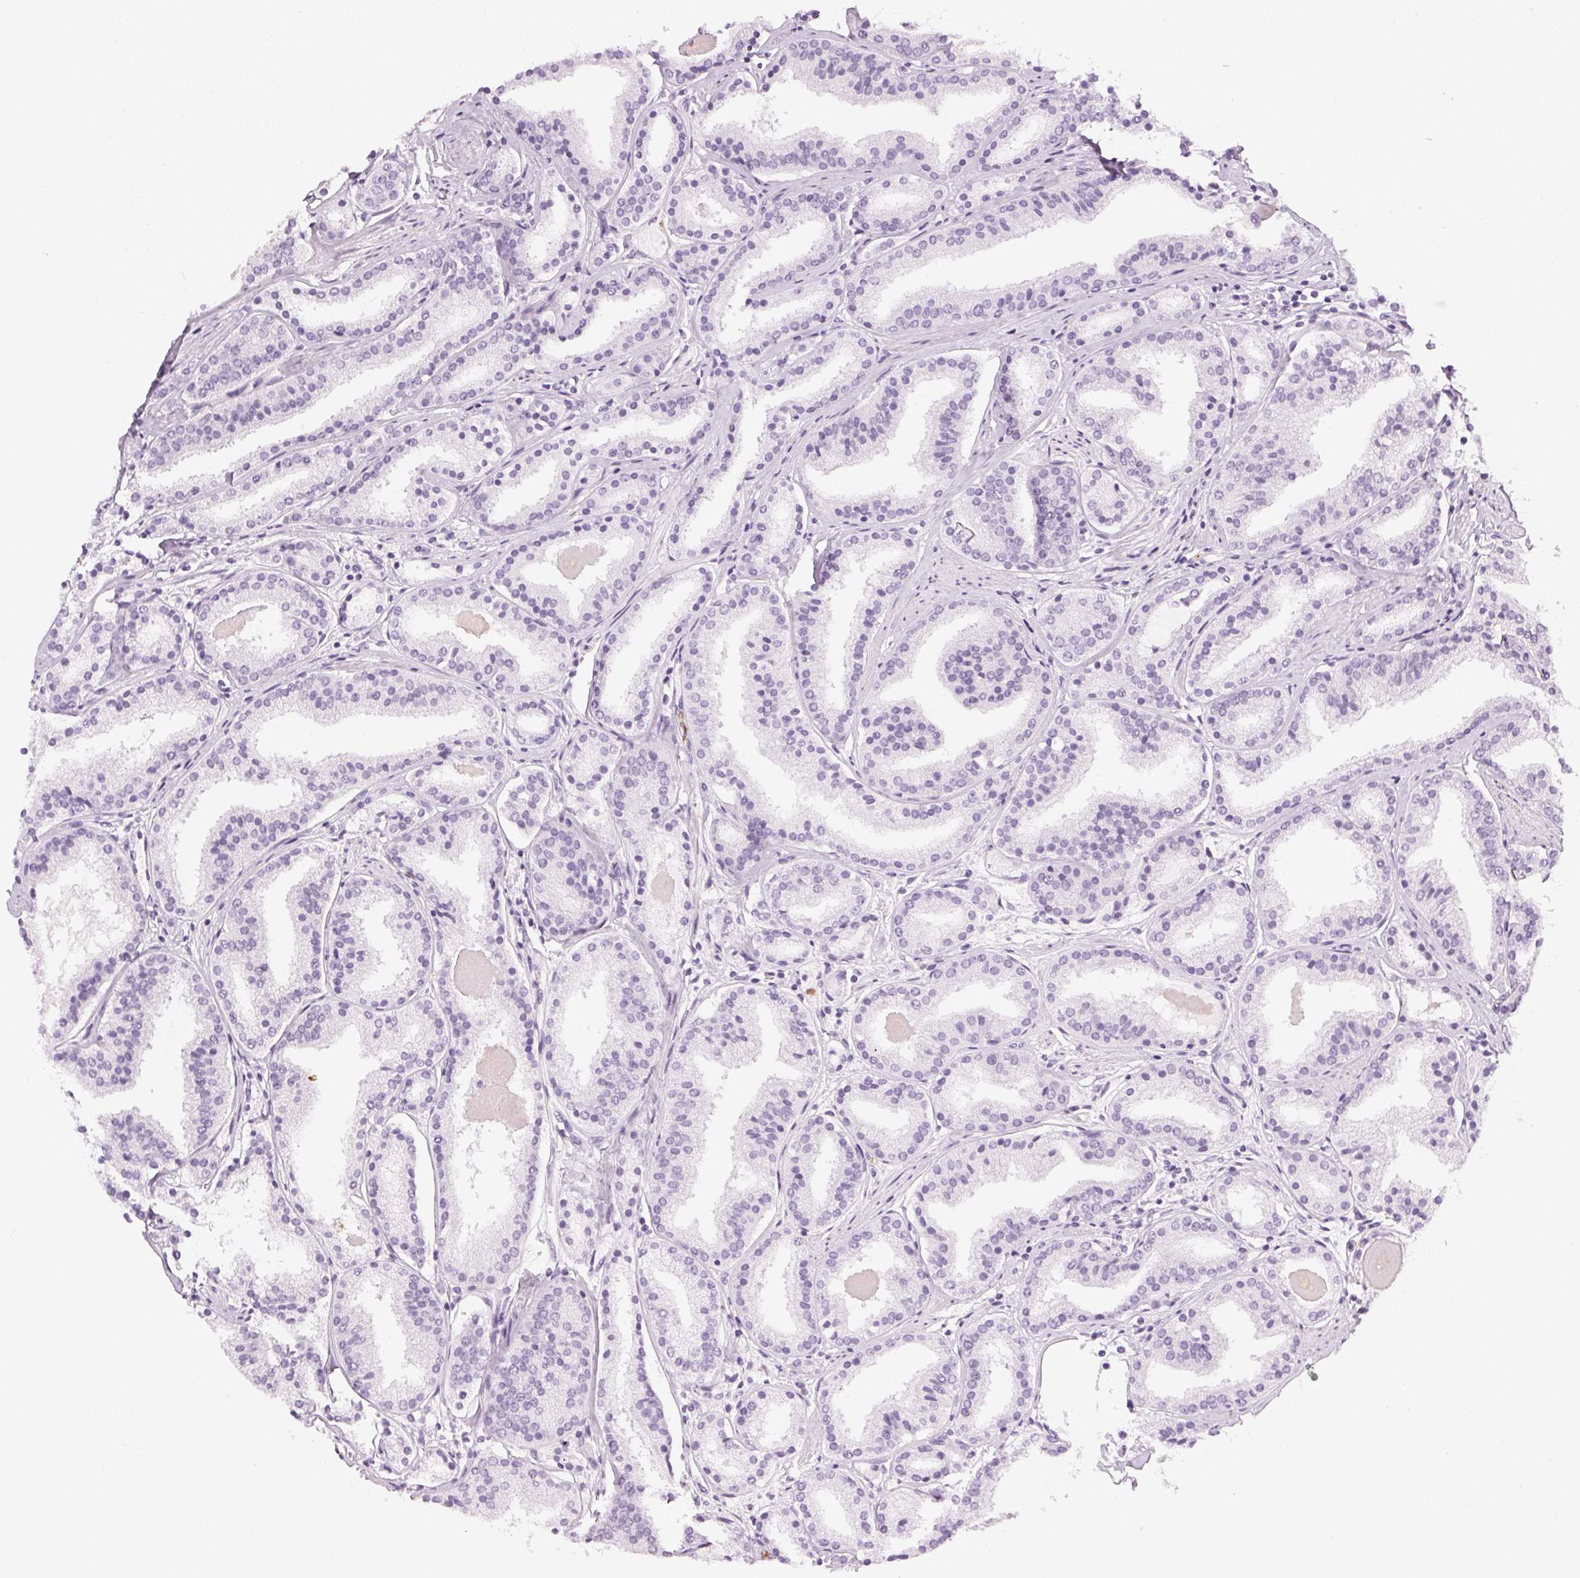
{"staining": {"intensity": "negative", "quantity": "none", "location": "none"}, "tissue": "prostate cancer", "cell_type": "Tumor cells", "image_type": "cancer", "snomed": [{"axis": "morphology", "description": "Adenocarcinoma, High grade"}, {"axis": "topography", "description": "Prostate"}], "caption": "Histopathology image shows no significant protein staining in tumor cells of prostate cancer. Nuclei are stained in blue.", "gene": "MPO", "patient": {"sex": "male", "age": 63}}